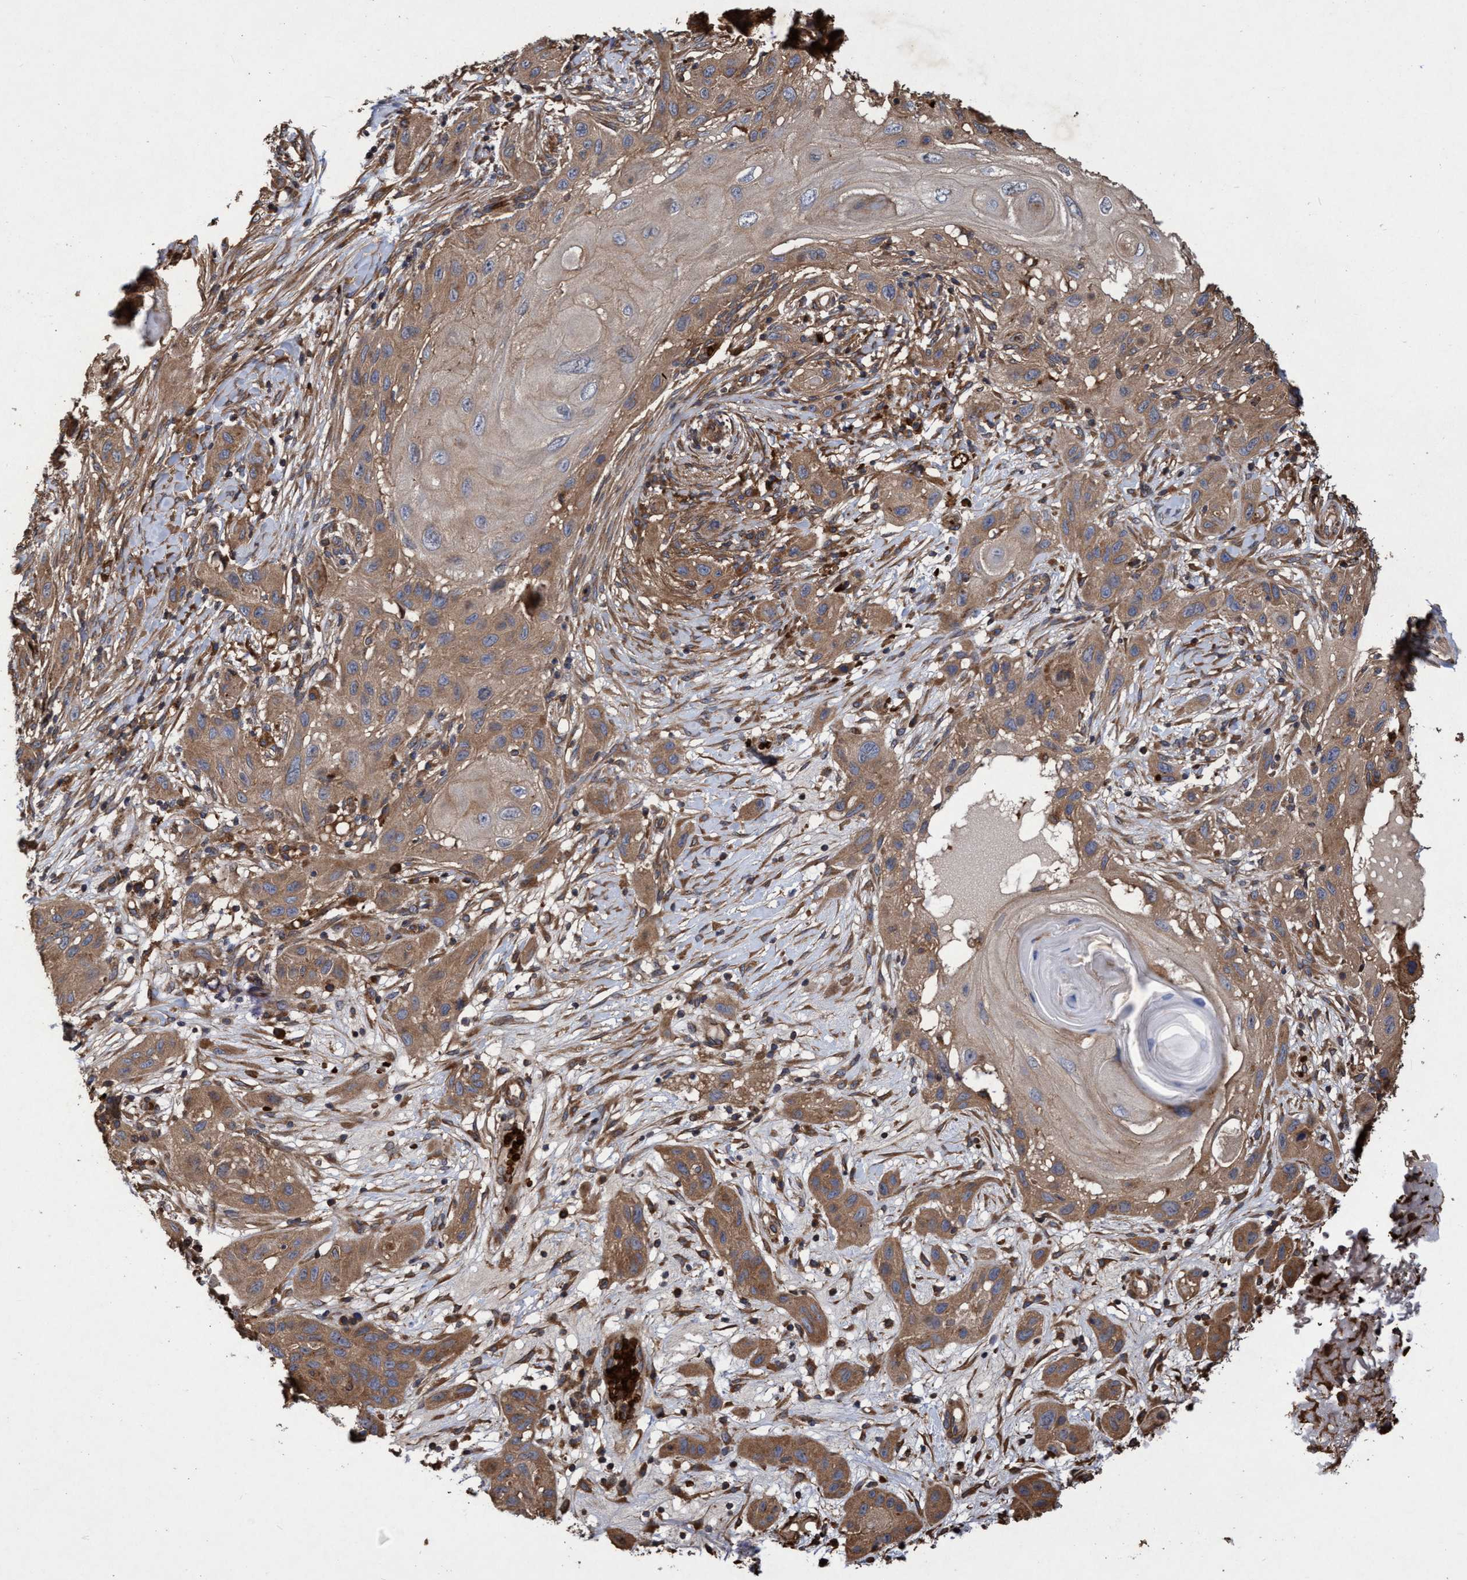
{"staining": {"intensity": "moderate", "quantity": ">75%", "location": "cytoplasmic/membranous"}, "tissue": "skin cancer", "cell_type": "Tumor cells", "image_type": "cancer", "snomed": [{"axis": "morphology", "description": "Squamous cell carcinoma, NOS"}, {"axis": "topography", "description": "Skin"}], "caption": "Moderate cytoplasmic/membranous protein positivity is appreciated in approximately >75% of tumor cells in squamous cell carcinoma (skin).", "gene": "CHMP6", "patient": {"sex": "female", "age": 96}}